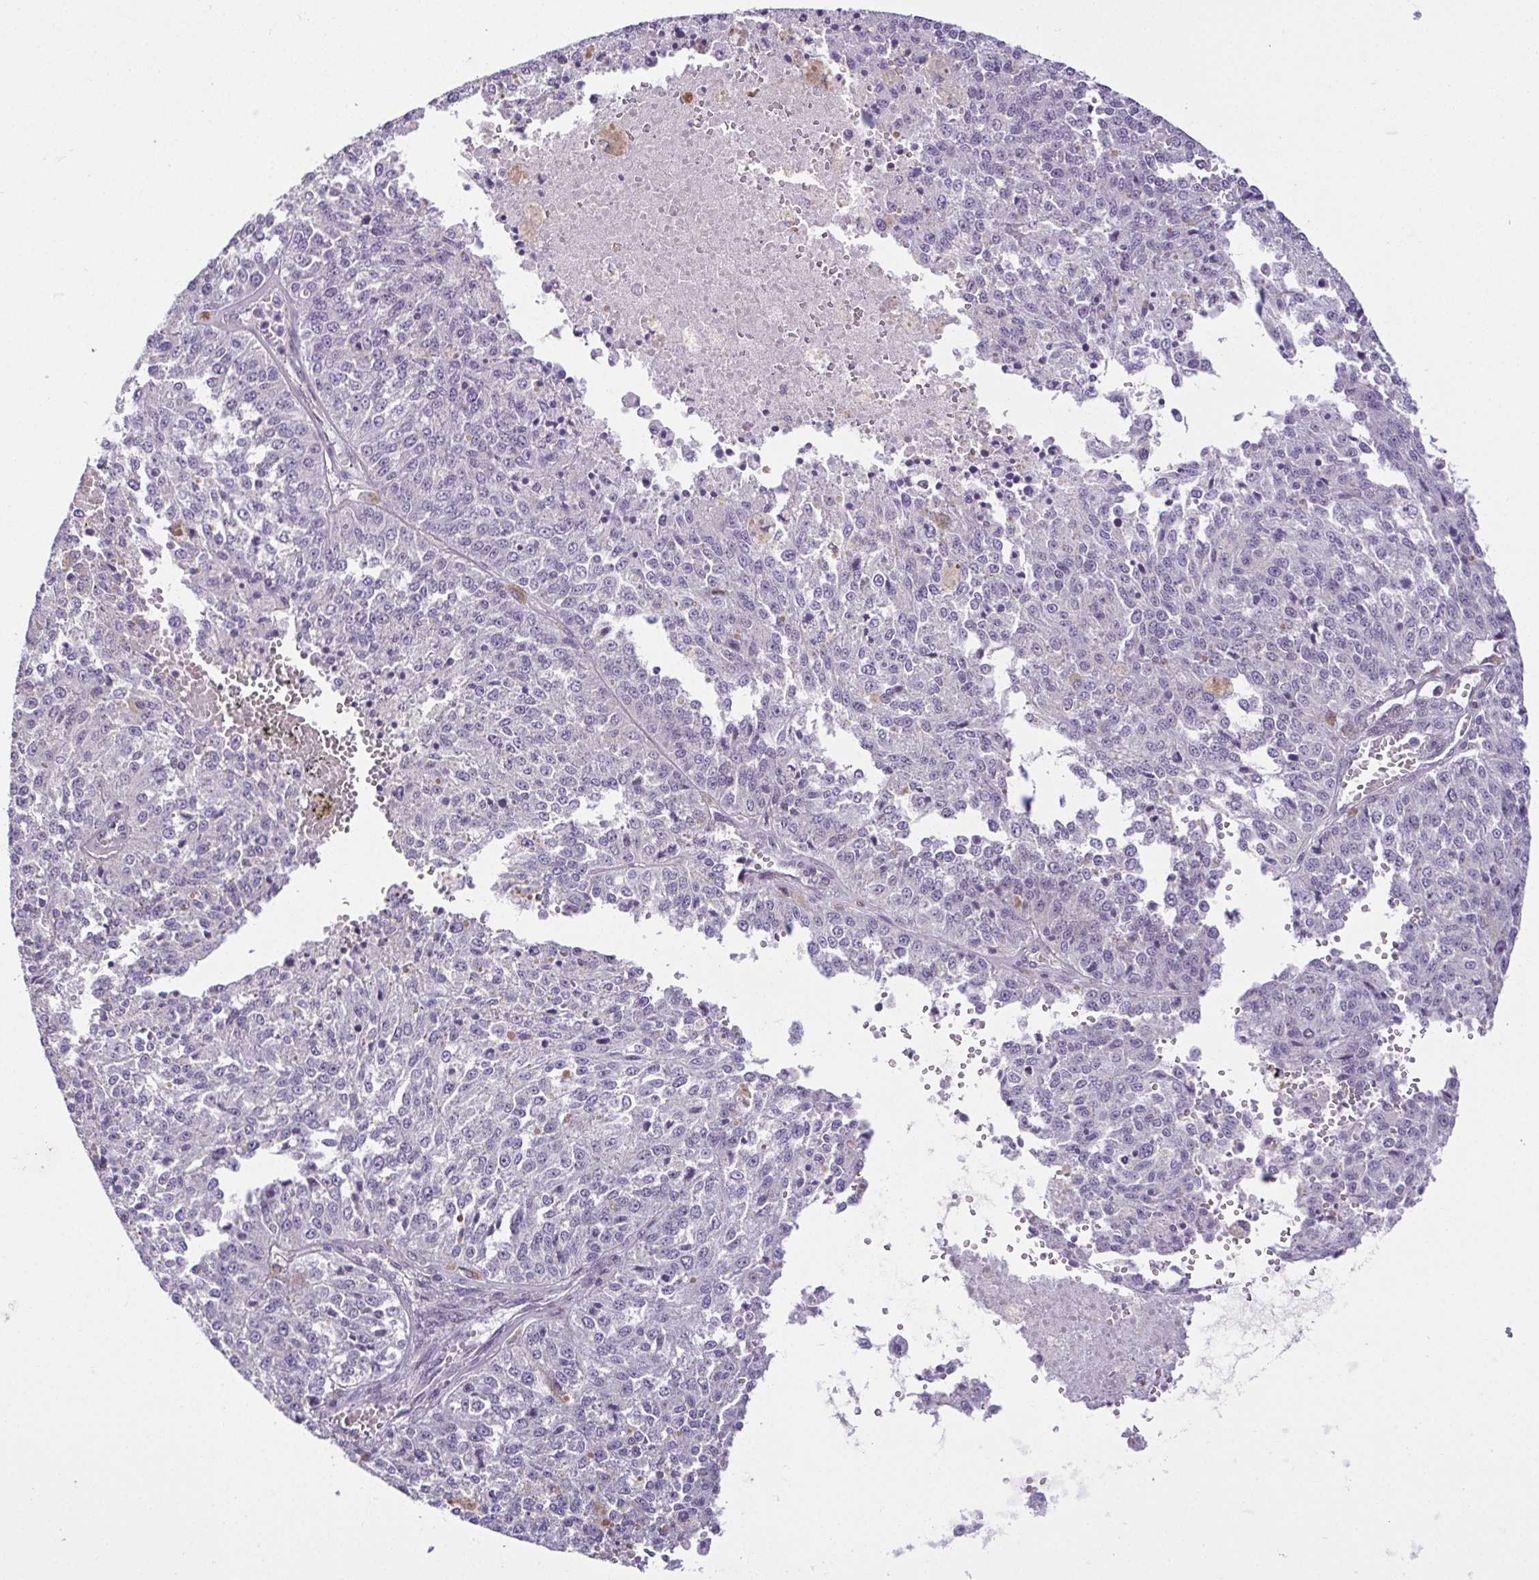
{"staining": {"intensity": "negative", "quantity": "none", "location": "none"}, "tissue": "melanoma", "cell_type": "Tumor cells", "image_type": "cancer", "snomed": [{"axis": "morphology", "description": "Malignant melanoma, Metastatic site"}, {"axis": "topography", "description": "Lymph node"}], "caption": "An image of human melanoma is negative for staining in tumor cells. Nuclei are stained in blue.", "gene": "RBM3", "patient": {"sex": "female", "age": 64}}